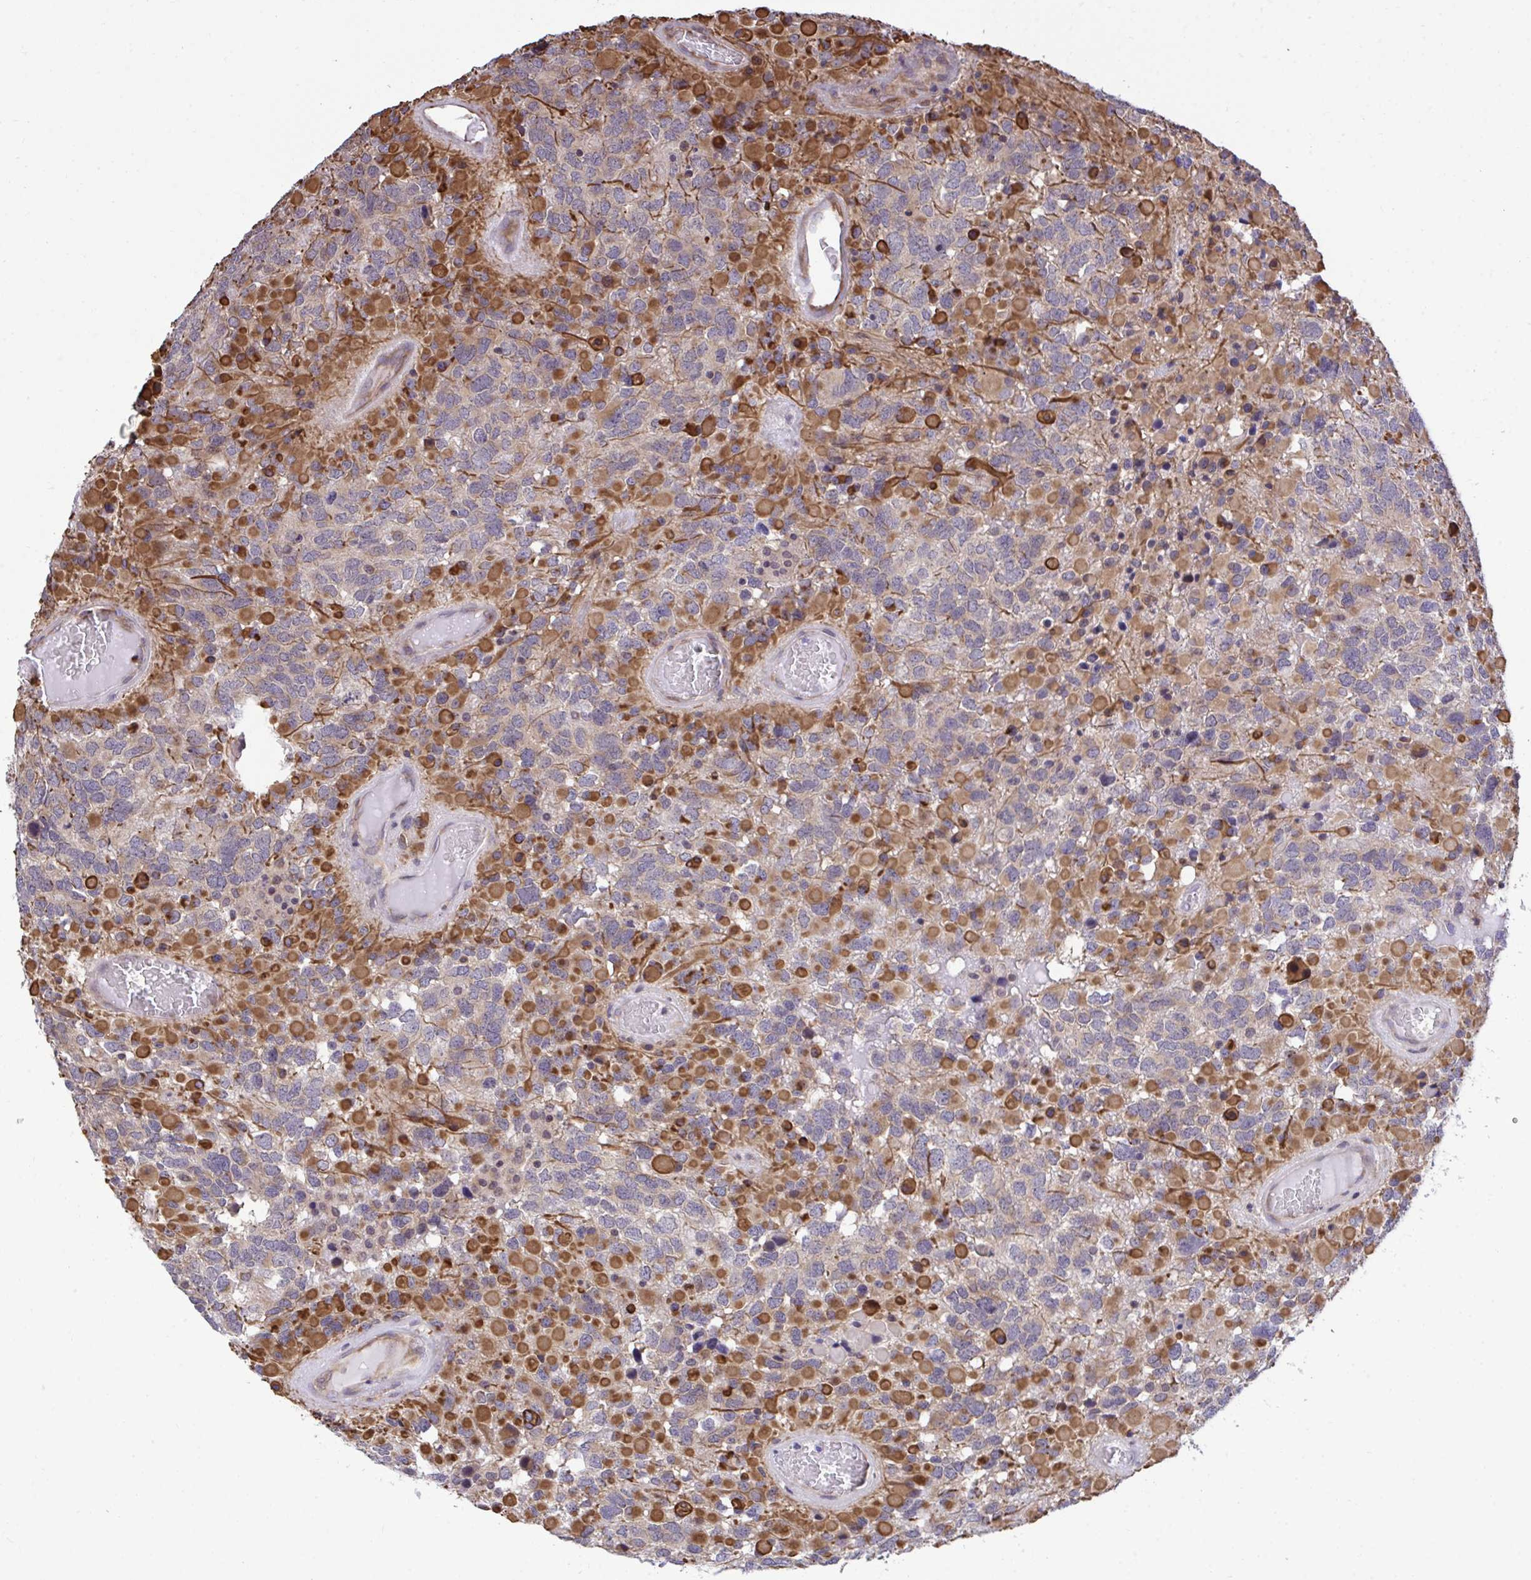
{"staining": {"intensity": "moderate", "quantity": "25%-75%", "location": "cytoplasmic/membranous"}, "tissue": "glioma", "cell_type": "Tumor cells", "image_type": "cancer", "snomed": [{"axis": "morphology", "description": "Glioma, malignant, High grade"}, {"axis": "topography", "description": "Brain"}], "caption": "Immunohistochemical staining of malignant high-grade glioma shows medium levels of moderate cytoplasmic/membranous protein positivity in about 25%-75% of tumor cells.", "gene": "RPS15", "patient": {"sex": "female", "age": 40}}